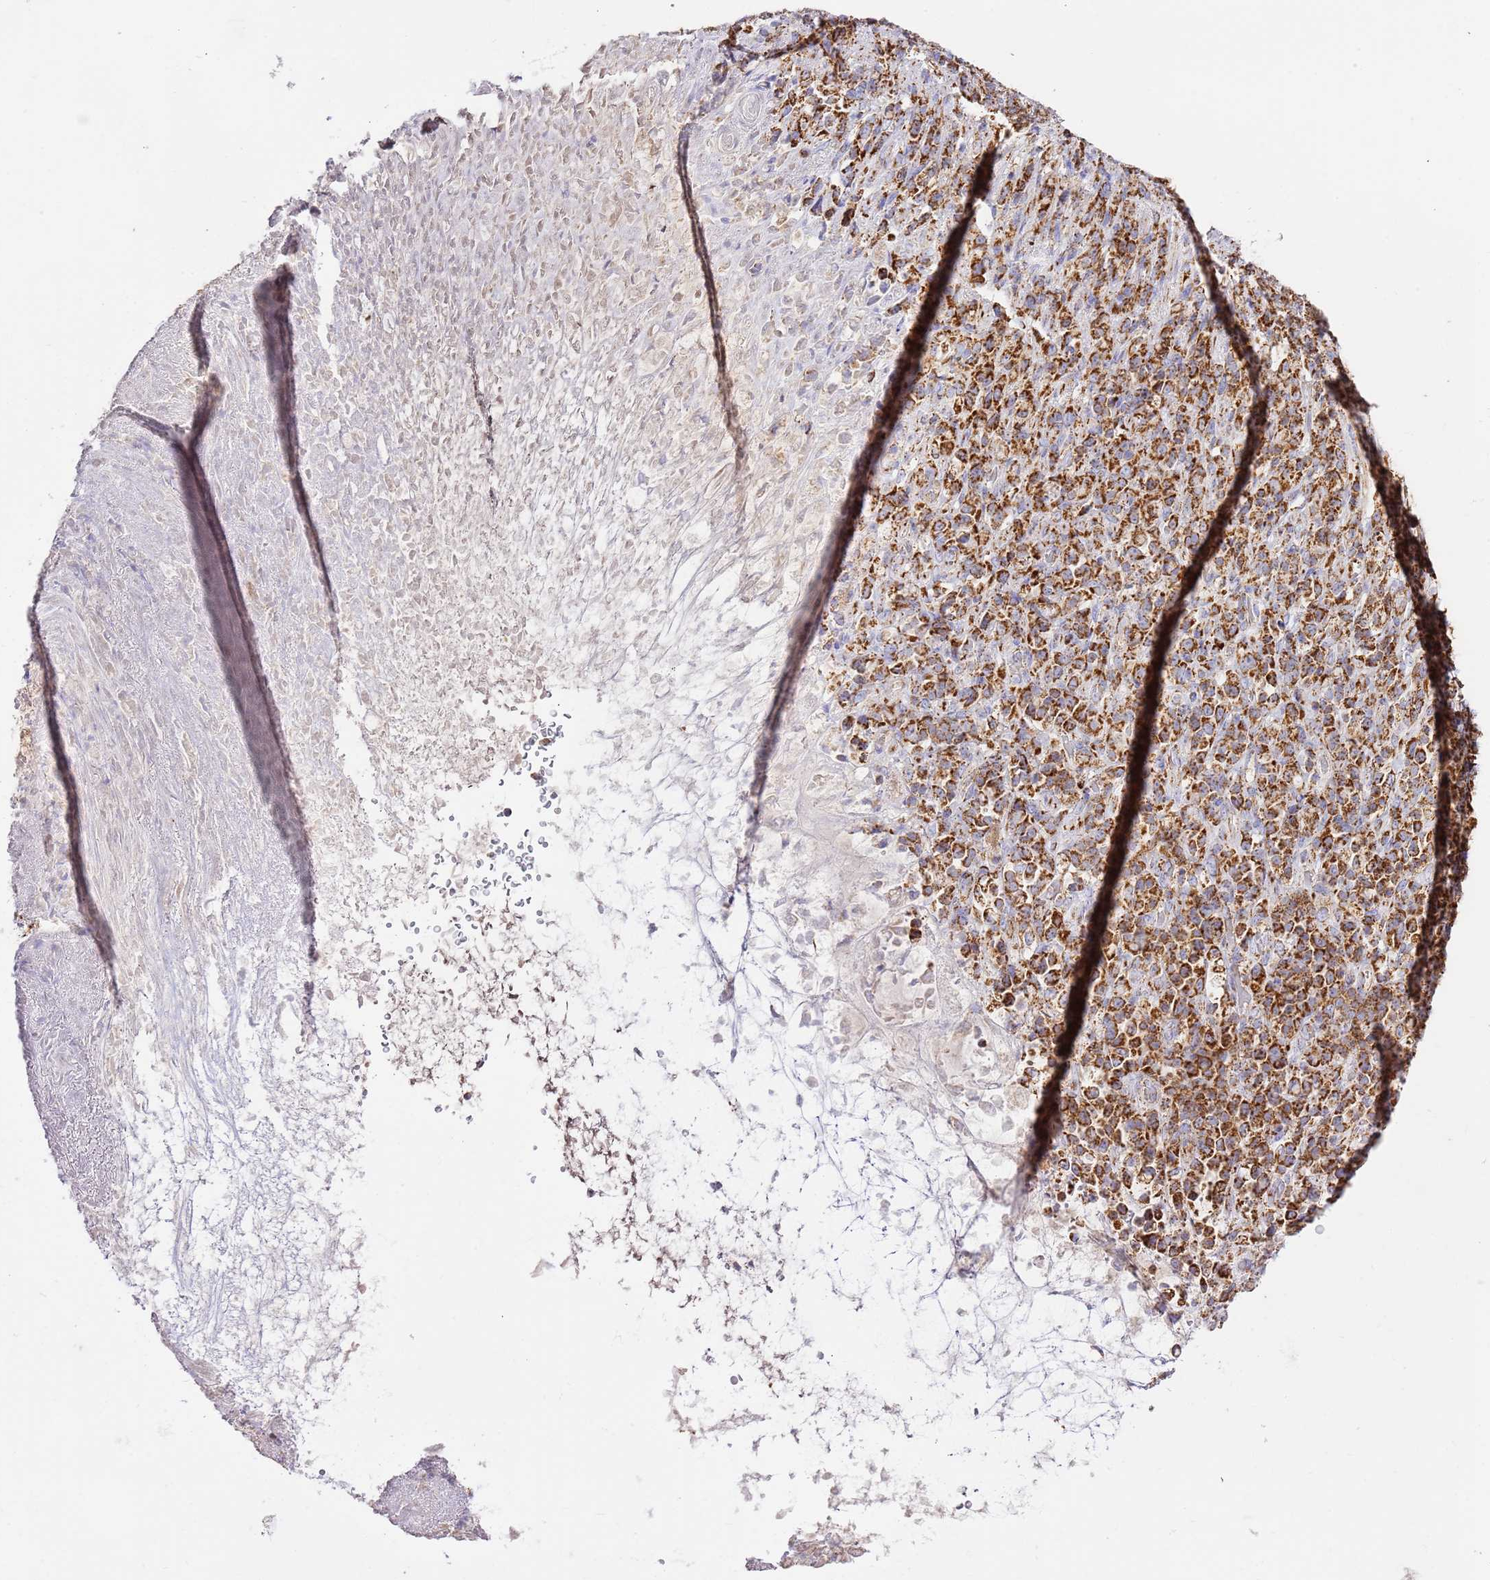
{"staining": {"intensity": "strong", "quantity": ">75%", "location": "cytoplasmic/membranous"}, "tissue": "stomach cancer", "cell_type": "Tumor cells", "image_type": "cancer", "snomed": [{"axis": "morphology", "description": "Normal tissue, NOS"}, {"axis": "morphology", "description": "Adenocarcinoma, NOS"}, {"axis": "topography", "description": "Stomach"}], "caption": "This image reveals immunohistochemistry staining of stomach cancer, with high strong cytoplasmic/membranous positivity in approximately >75% of tumor cells.", "gene": "ZBTB39", "patient": {"sex": "female", "age": 79}}